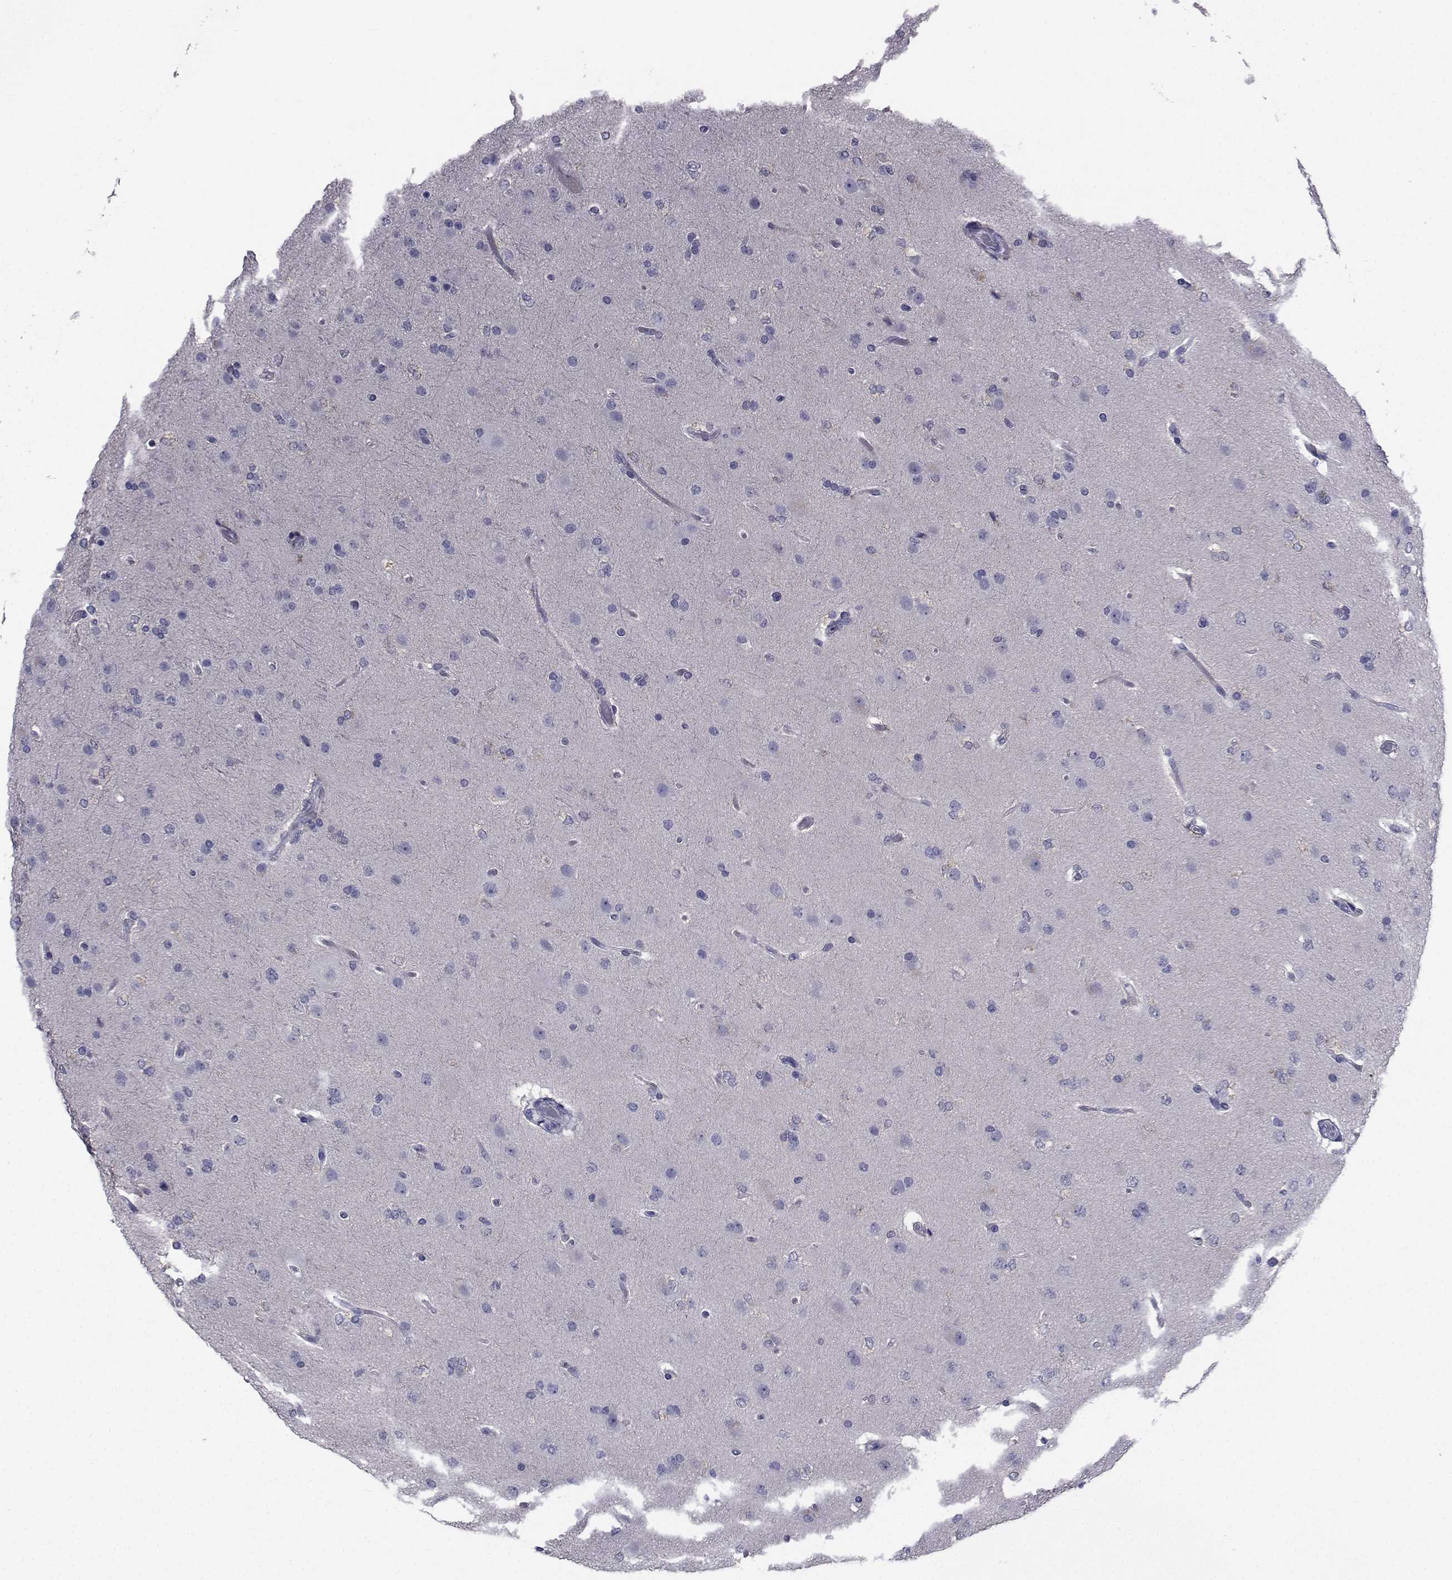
{"staining": {"intensity": "negative", "quantity": "none", "location": "none"}, "tissue": "glioma", "cell_type": "Tumor cells", "image_type": "cancer", "snomed": [{"axis": "morphology", "description": "Glioma, malignant, High grade"}, {"axis": "topography", "description": "Brain"}], "caption": "Immunohistochemistry image of high-grade glioma (malignant) stained for a protein (brown), which displays no positivity in tumor cells.", "gene": "CHRNA1", "patient": {"sex": "male", "age": 68}}